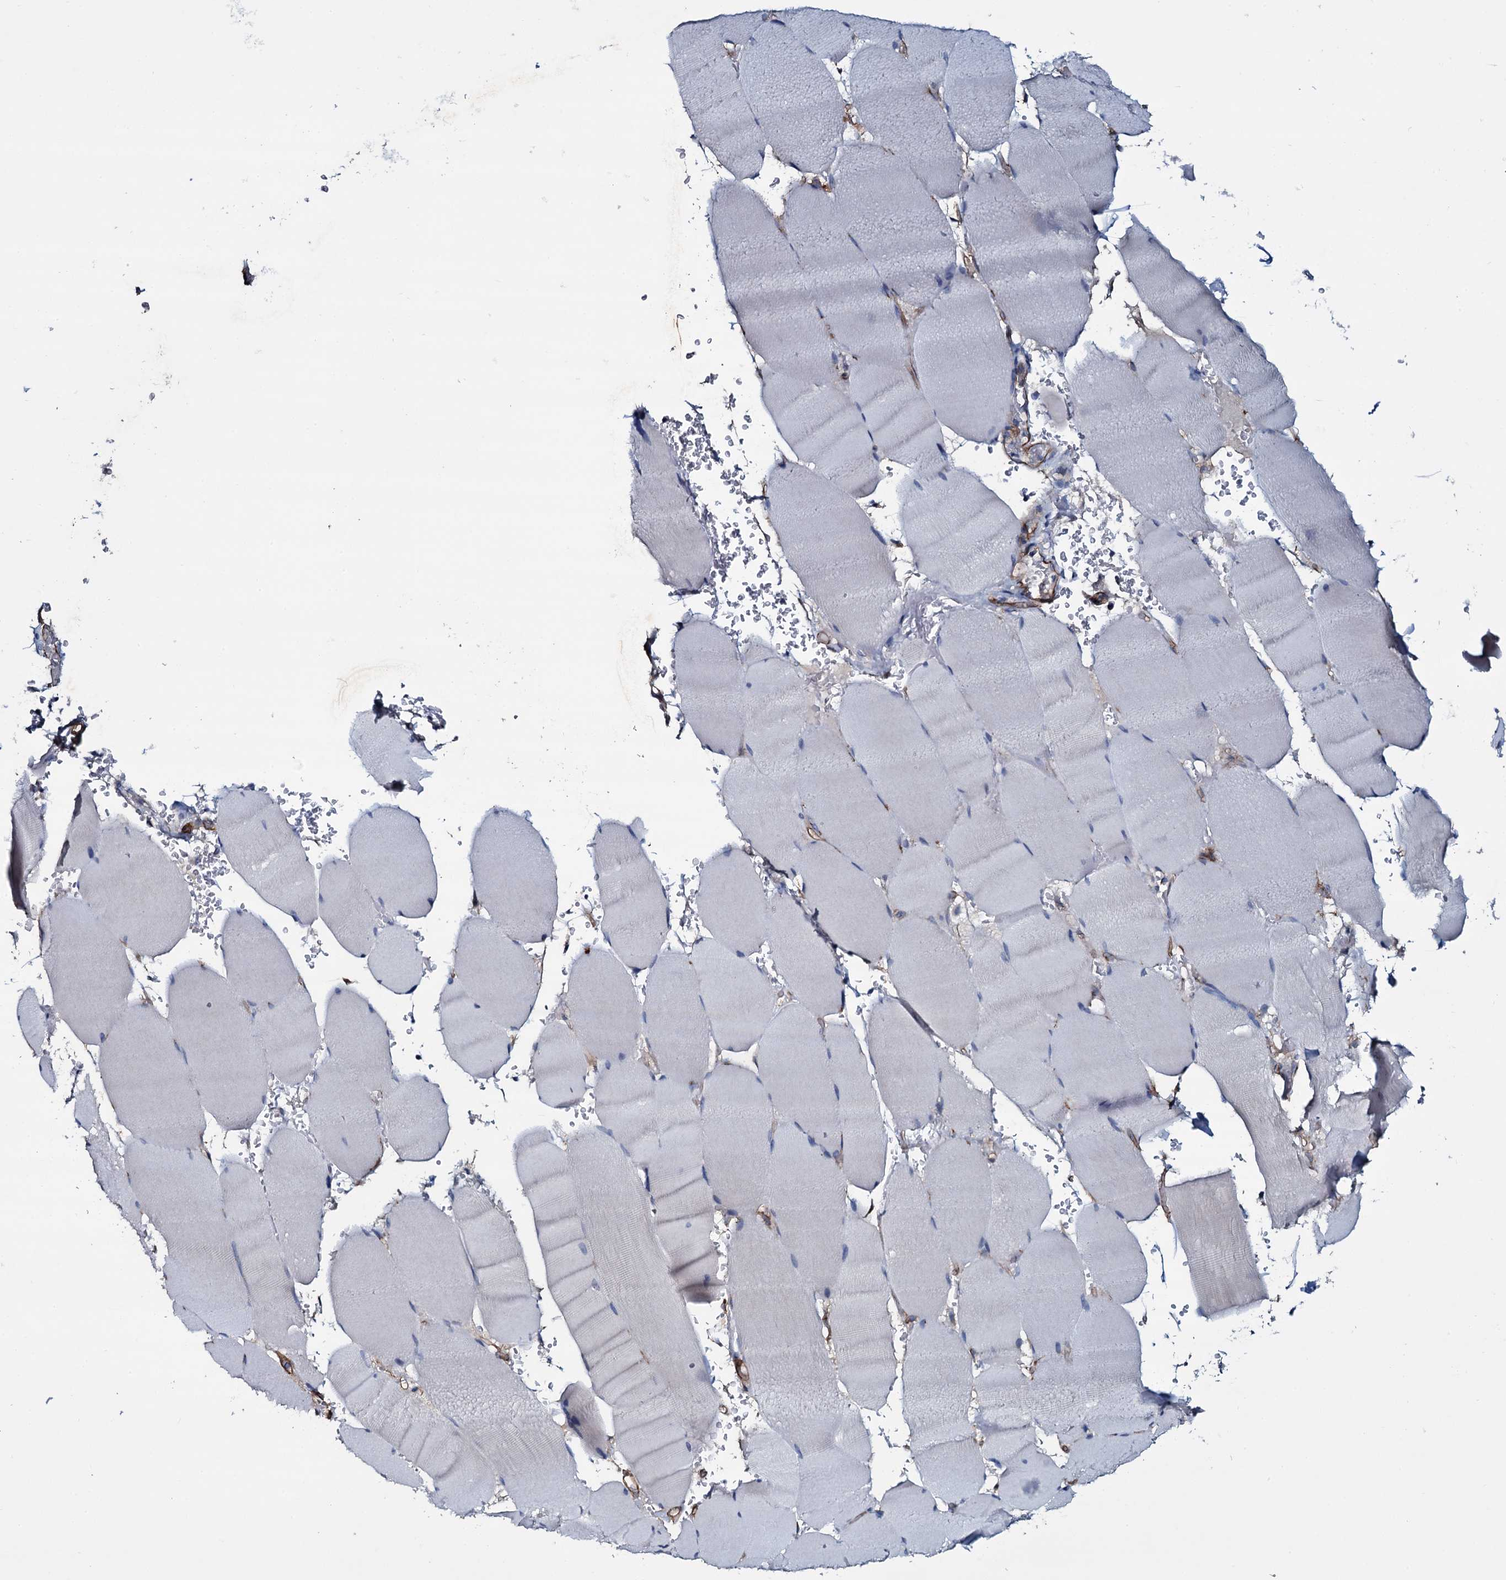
{"staining": {"intensity": "negative", "quantity": "none", "location": "none"}, "tissue": "skeletal muscle", "cell_type": "Myocytes", "image_type": "normal", "snomed": [{"axis": "morphology", "description": "Normal tissue, NOS"}, {"axis": "topography", "description": "Skeletal muscle"}, {"axis": "topography", "description": "Head-Neck"}], "caption": "Protein analysis of benign skeletal muscle demonstrates no significant staining in myocytes. Brightfield microscopy of immunohistochemistry (IHC) stained with DAB (brown) and hematoxylin (blue), captured at high magnification.", "gene": "CLEC14A", "patient": {"sex": "male", "age": 66}}